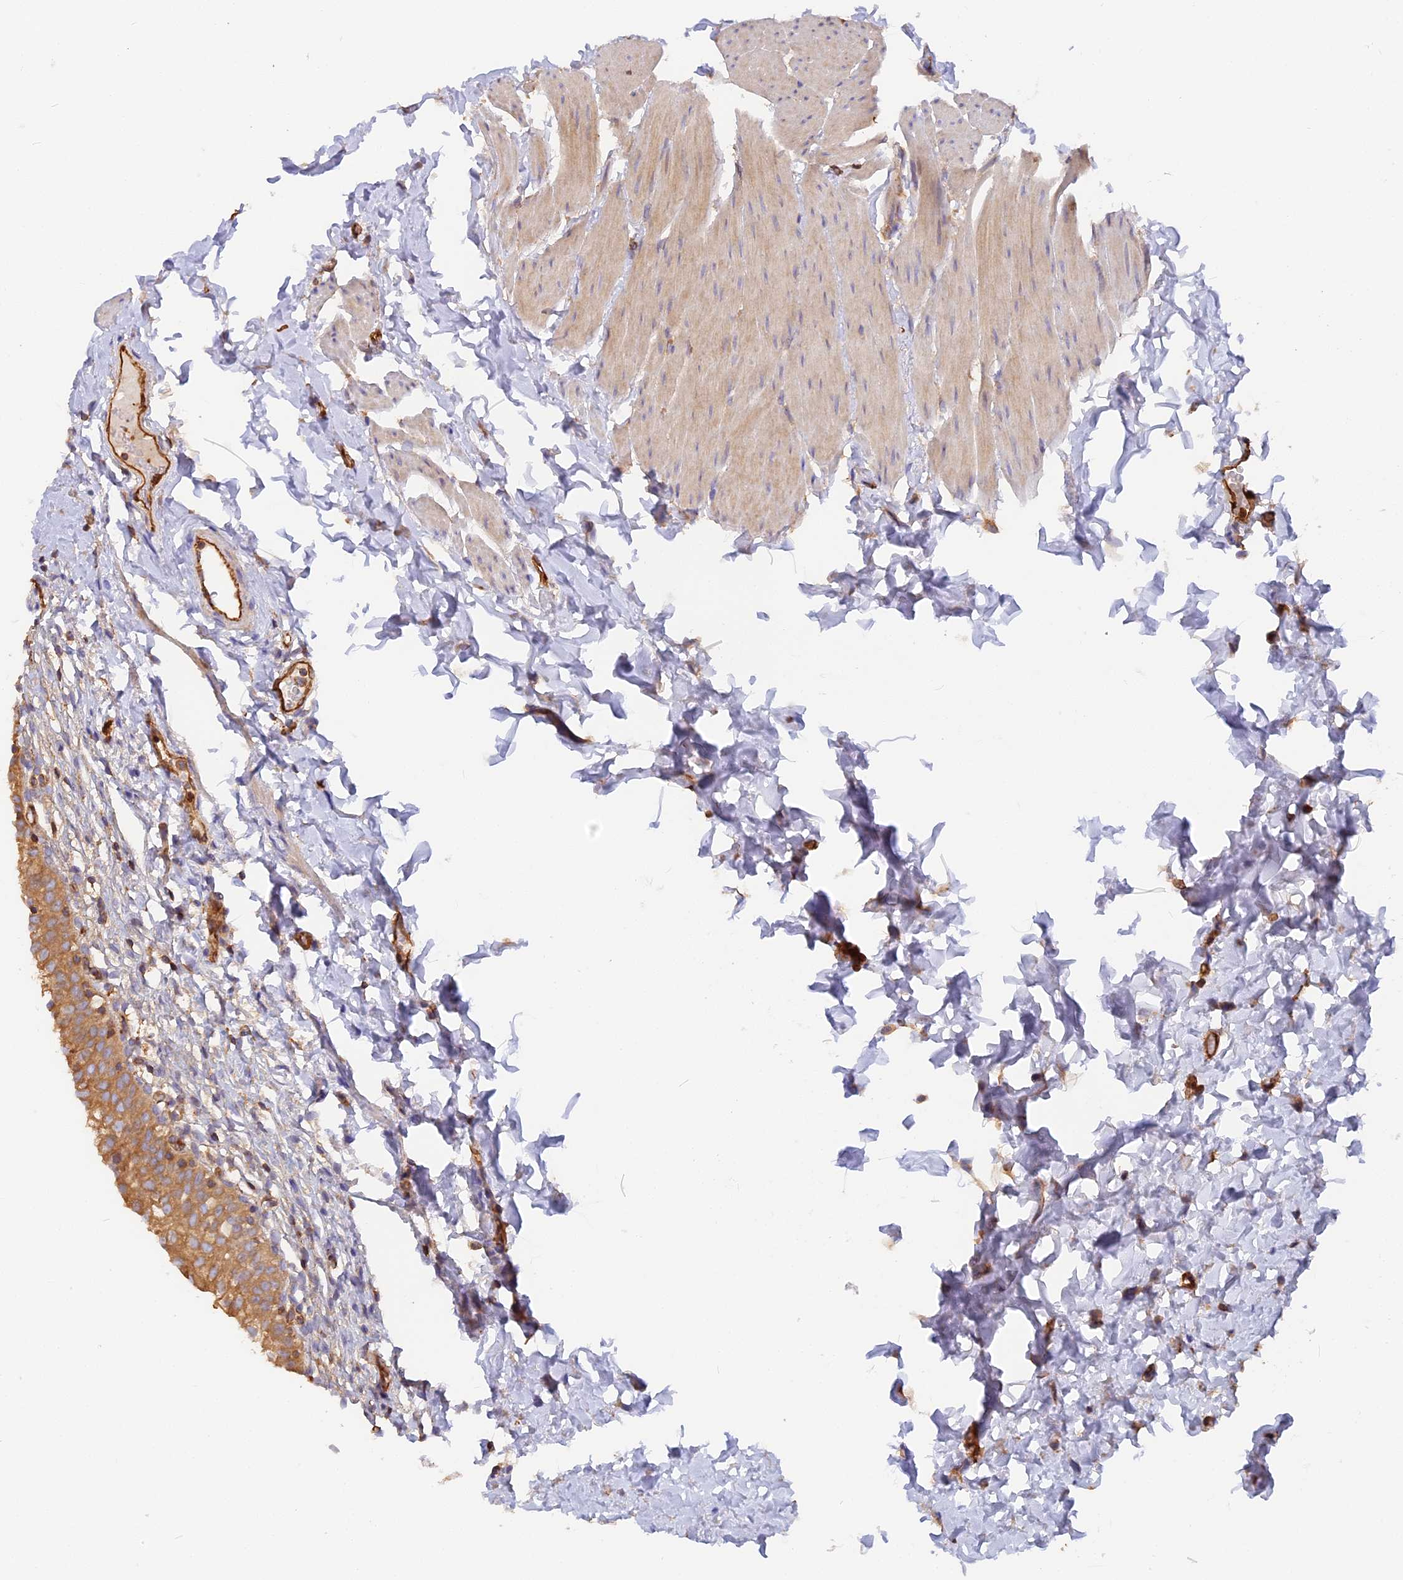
{"staining": {"intensity": "moderate", "quantity": ">75%", "location": "cytoplasmic/membranous"}, "tissue": "urinary bladder", "cell_type": "Urothelial cells", "image_type": "normal", "snomed": [{"axis": "morphology", "description": "Normal tissue, NOS"}, {"axis": "topography", "description": "Urinary bladder"}], "caption": "This micrograph exhibits IHC staining of normal human urinary bladder, with medium moderate cytoplasmic/membranous positivity in about >75% of urothelial cells.", "gene": "VPS18", "patient": {"sex": "male", "age": 55}}